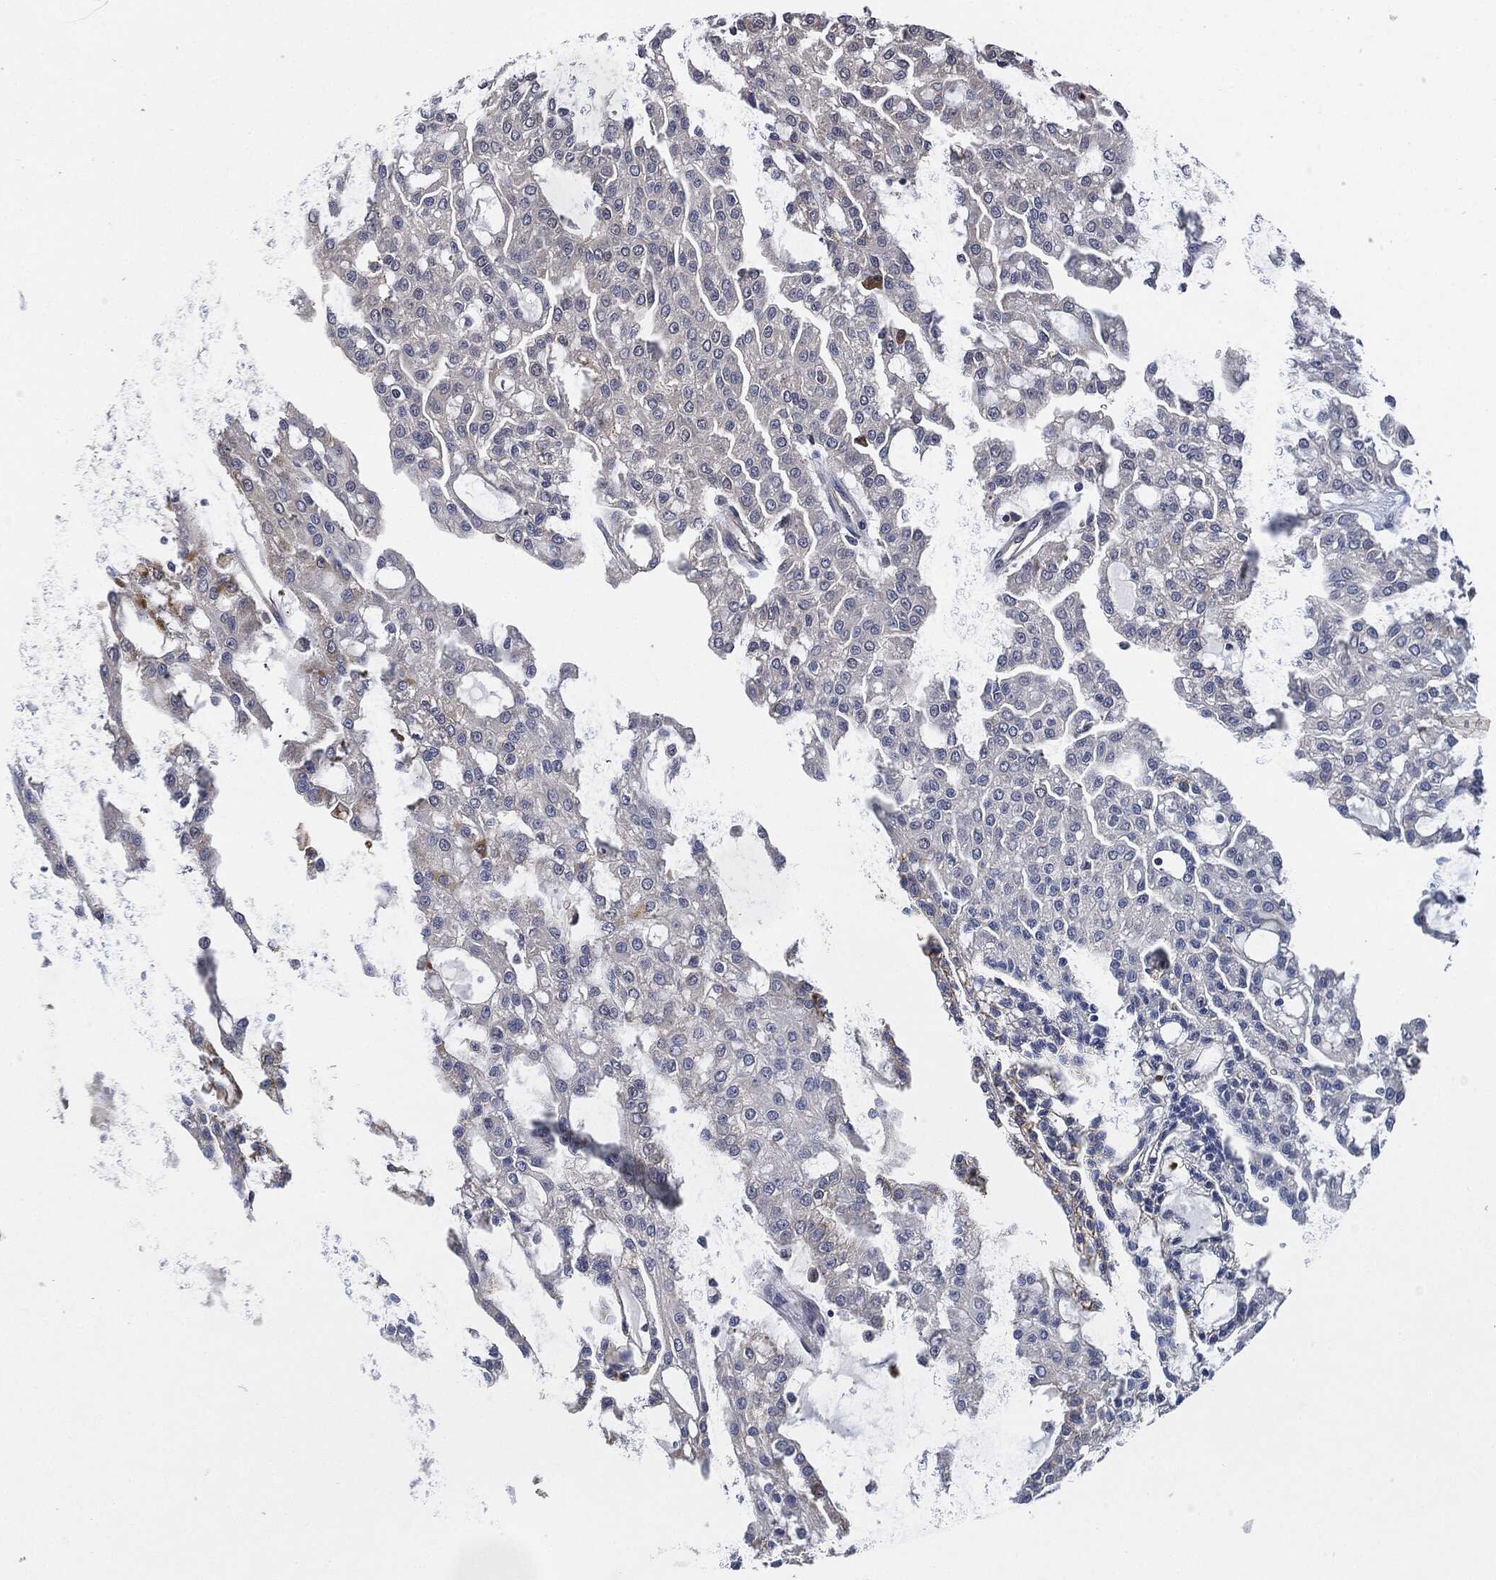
{"staining": {"intensity": "negative", "quantity": "none", "location": "none"}, "tissue": "renal cancer", "cell_type": "Tumor cells", "image_type": "cancer", "snomed": [{"axis": "morphology", "description": "Adenocarcinoma, NOS"}, {"axis": "topography", "description": "Kidney"}], "caption": "Image shows no protein positivity in tumor cells of renal cancer tissue.", "gene": "S100A9", "patient": {"sex": "male", "age": 63}}